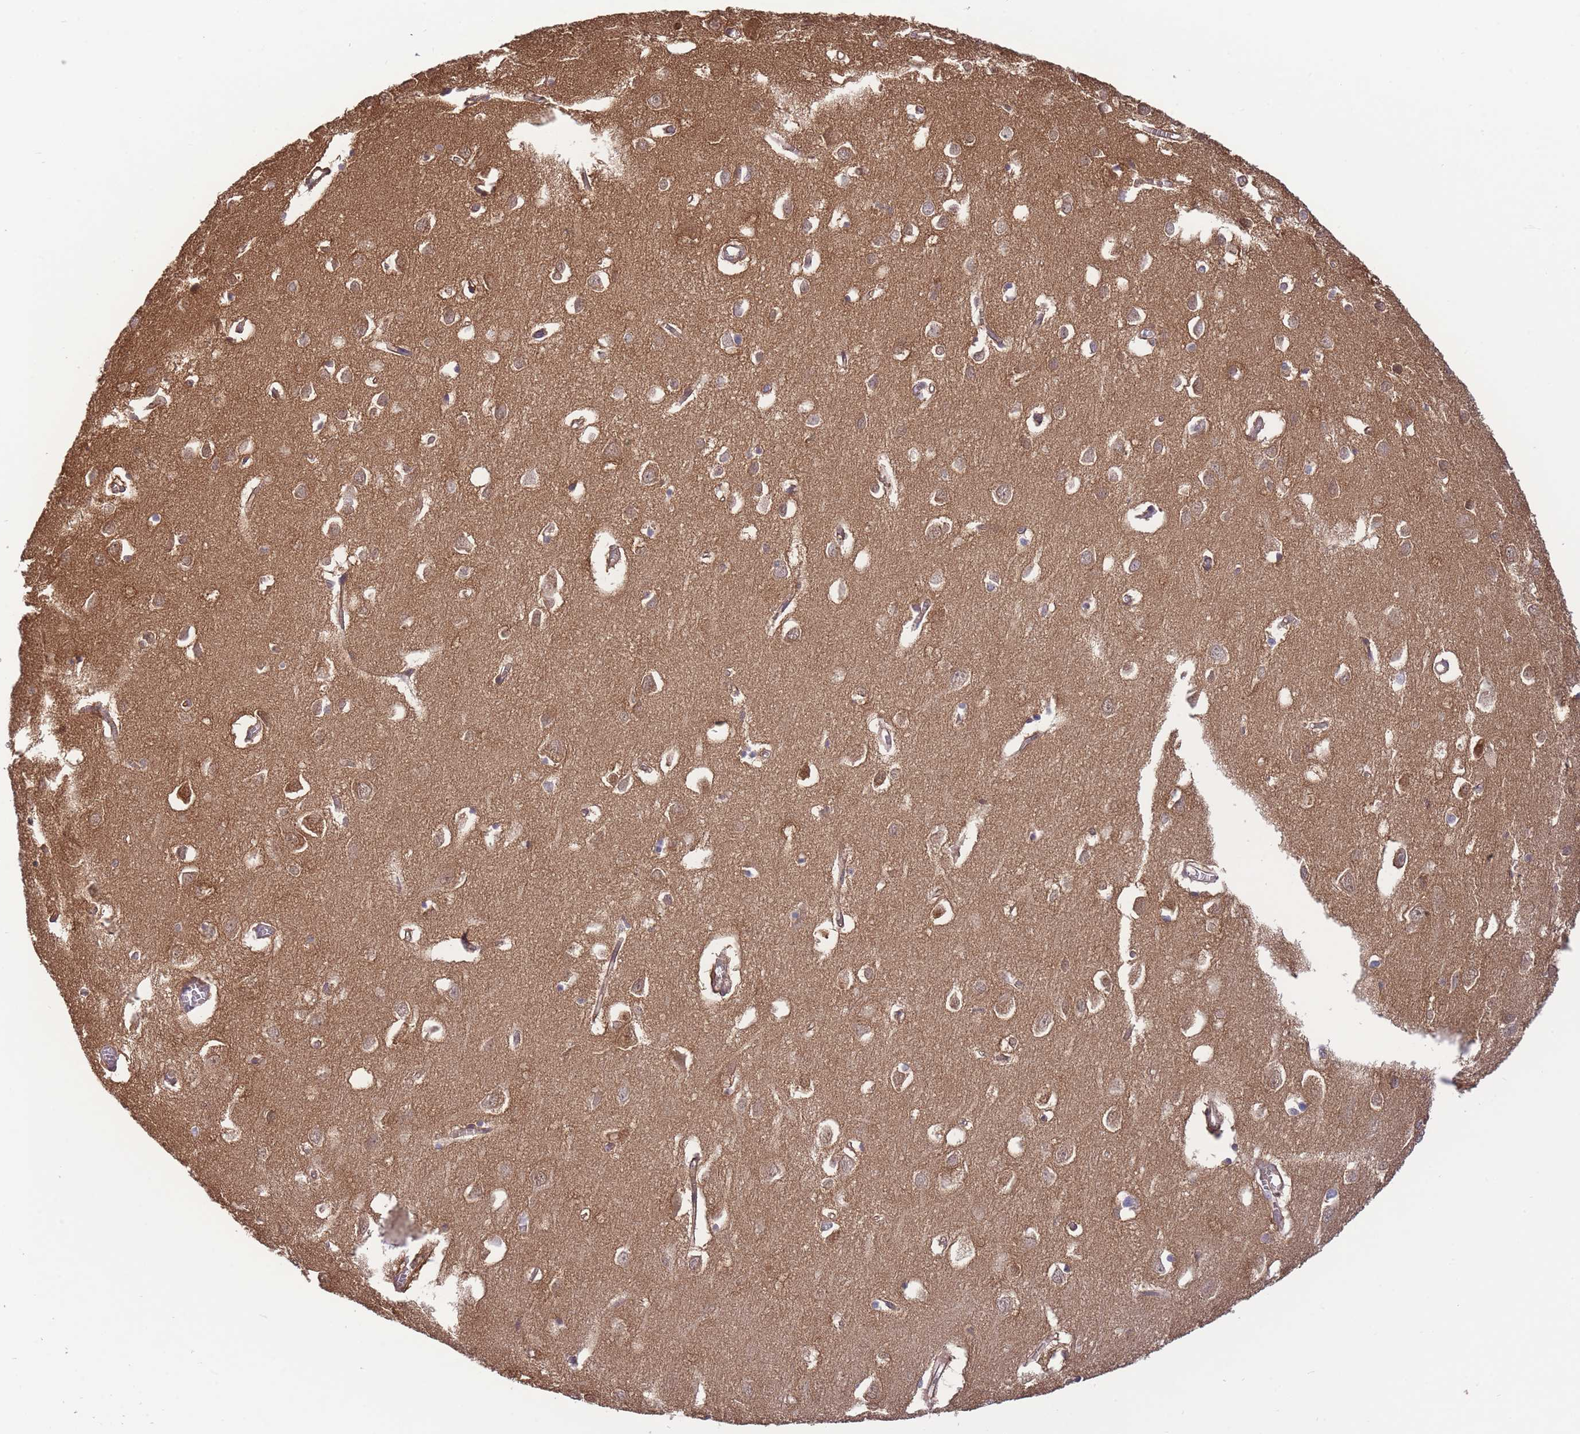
{"staining": {"intensity": "weak", "quantity": "<25%", "location": "cytoplasmic/membranous"}, "tissue": "cerebral cortex", "cell_type": "Endothelial cells", "image_type": "normal", "snomed": [{"axis": "morphology", "description": "Normal tissue, NOS"}, {"axis": "topography", "description": "Cerebral cortex"}], "caption": "The immunohistochemistry micrograph has no significant expression in endothelial cells of cerebral cortex.", "gene": "ZNF304", "patient": {"sex": "female", "age": 64}}